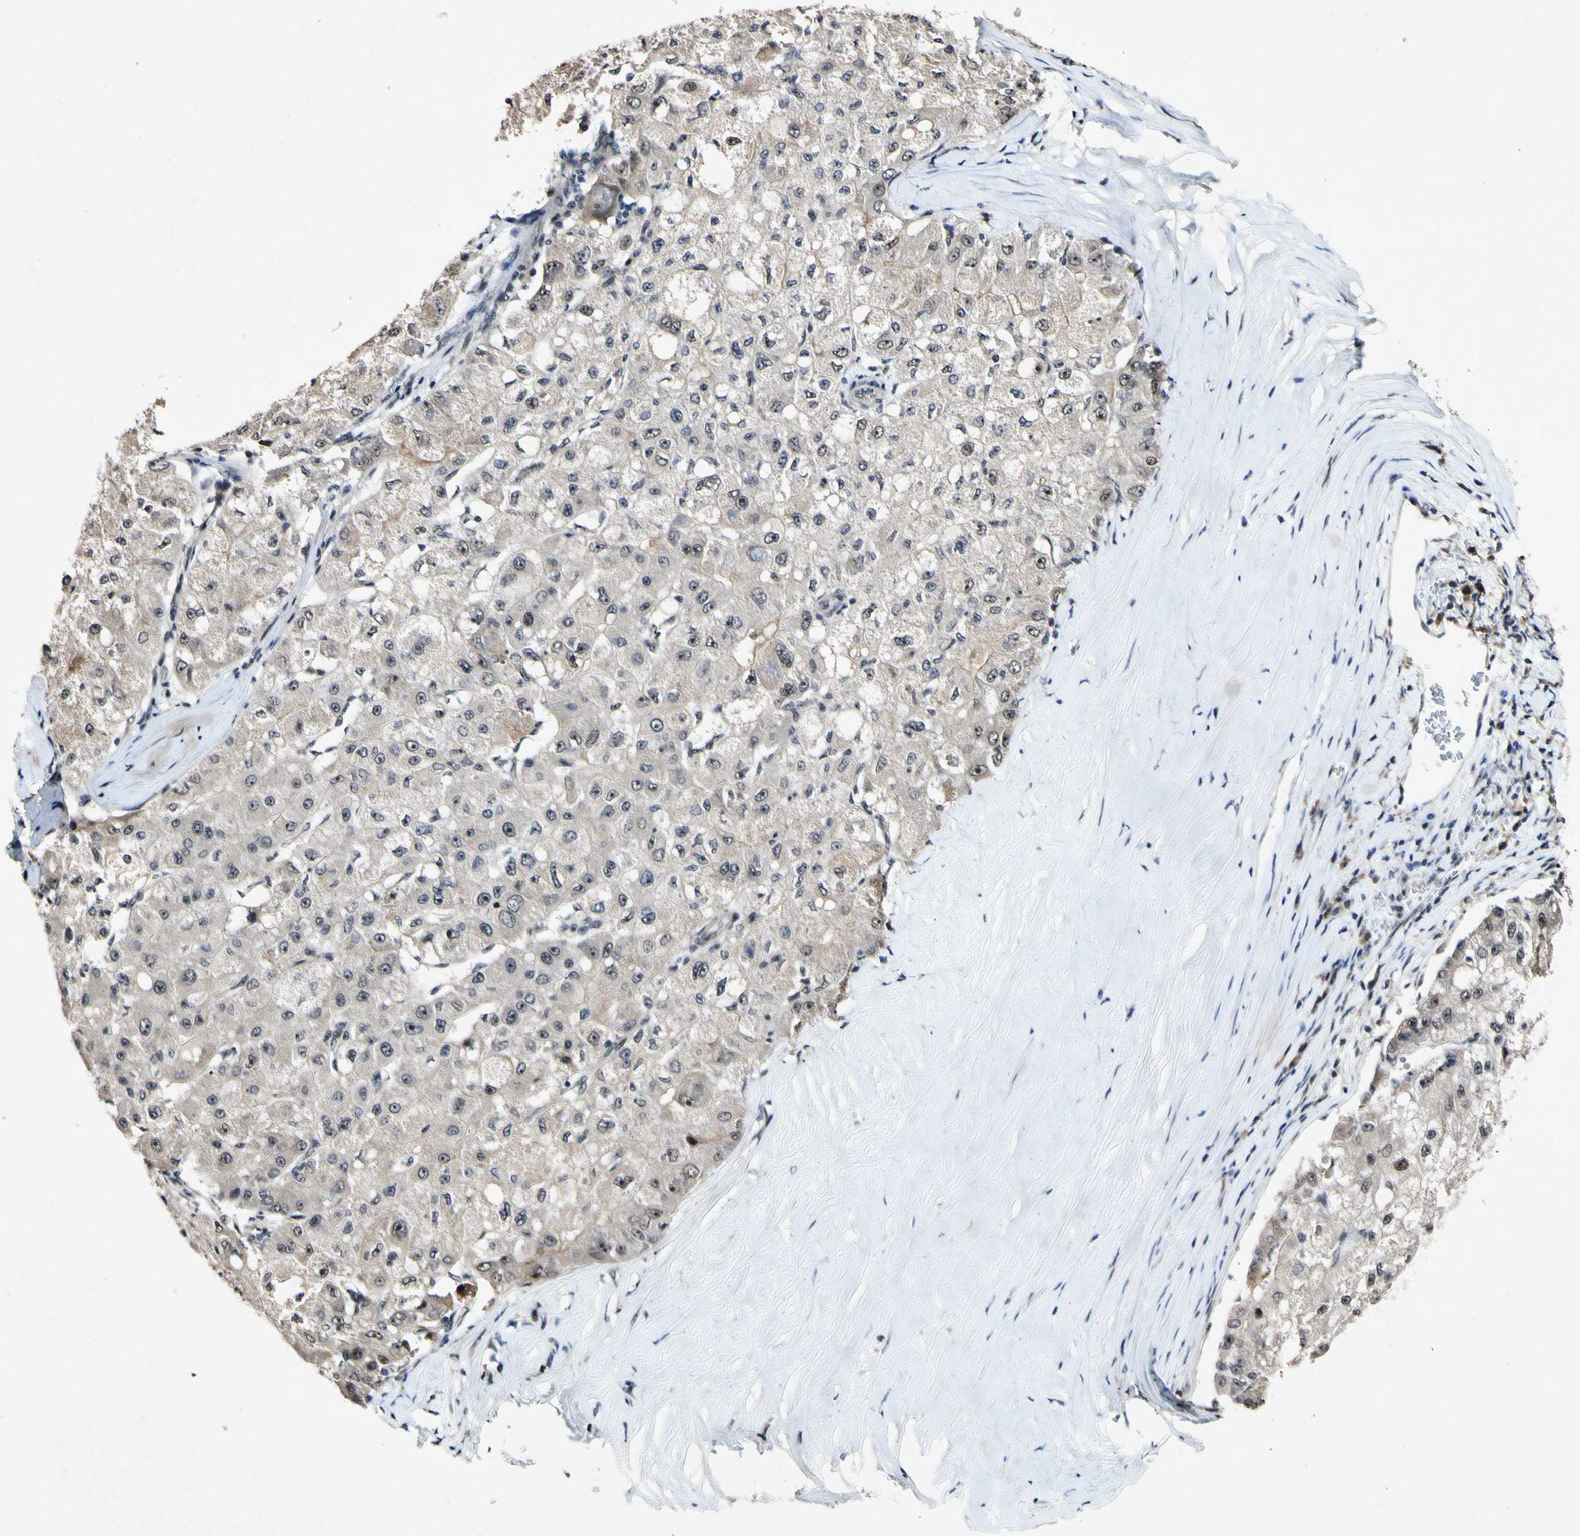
{"staining": {"intensity": "weak", "quantity": ">75%", "location": "cytoplasmic/membranous,nuclear"}, "tissue": "liver cancer", "cell_type": "Tumor cells", "image_type": "cancer", "snomed": [{"axis": "morphology", "description": "Carcinoma, Hepatocellular, NOS"}, {"axis": "topography", "description": "Liver"}], "caption": "Liver hepatocellular carcinoma stained with a protein marker shows weak staining in tumor cells.", "gene": "POLR2F", "patient": {"sex": "male", "age": 80}}